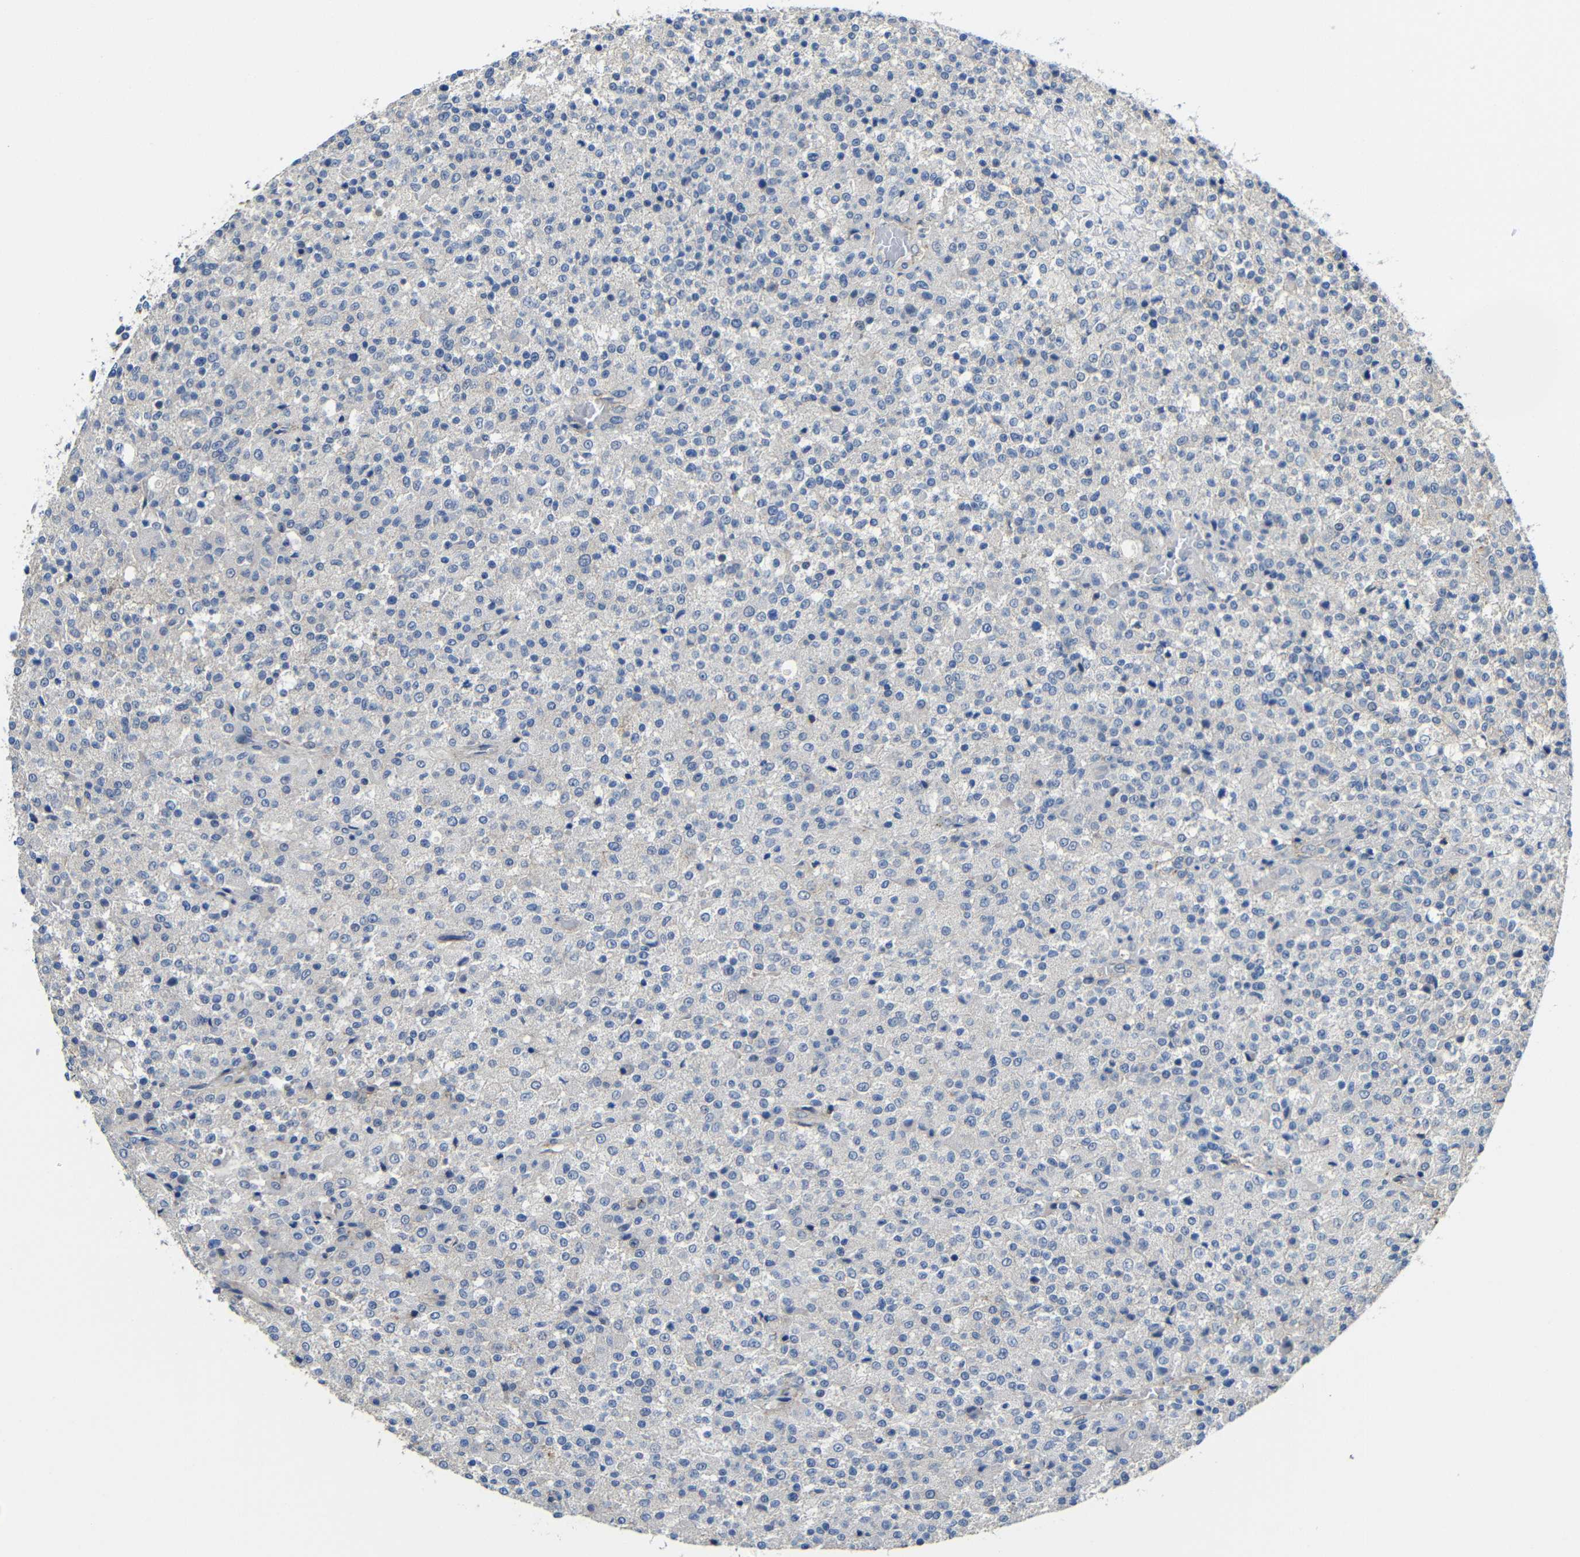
{"staining": {"intensity": "negative", "quantity": "none", "location": "none"}, "tissue": "testis cancer", "cell_type": "Tumor cells", "image_type": "cancer", "snomed": [{"axis": "morphology", "description": "Seminoma, NOS"}, {"axis": "topography", "description": "Testis"}], "caption": "There is no significant expression in tumor cells of testis cancer. The staining was performed using DAB (3,3'-diaminobenzidine) to visualize the protein expression in brown, while the nuclei were stained in blue with hematoxylin (Magnification: 20x).", "gene": "ZNF90", "patient": {"sex": "male", "age": 59}}